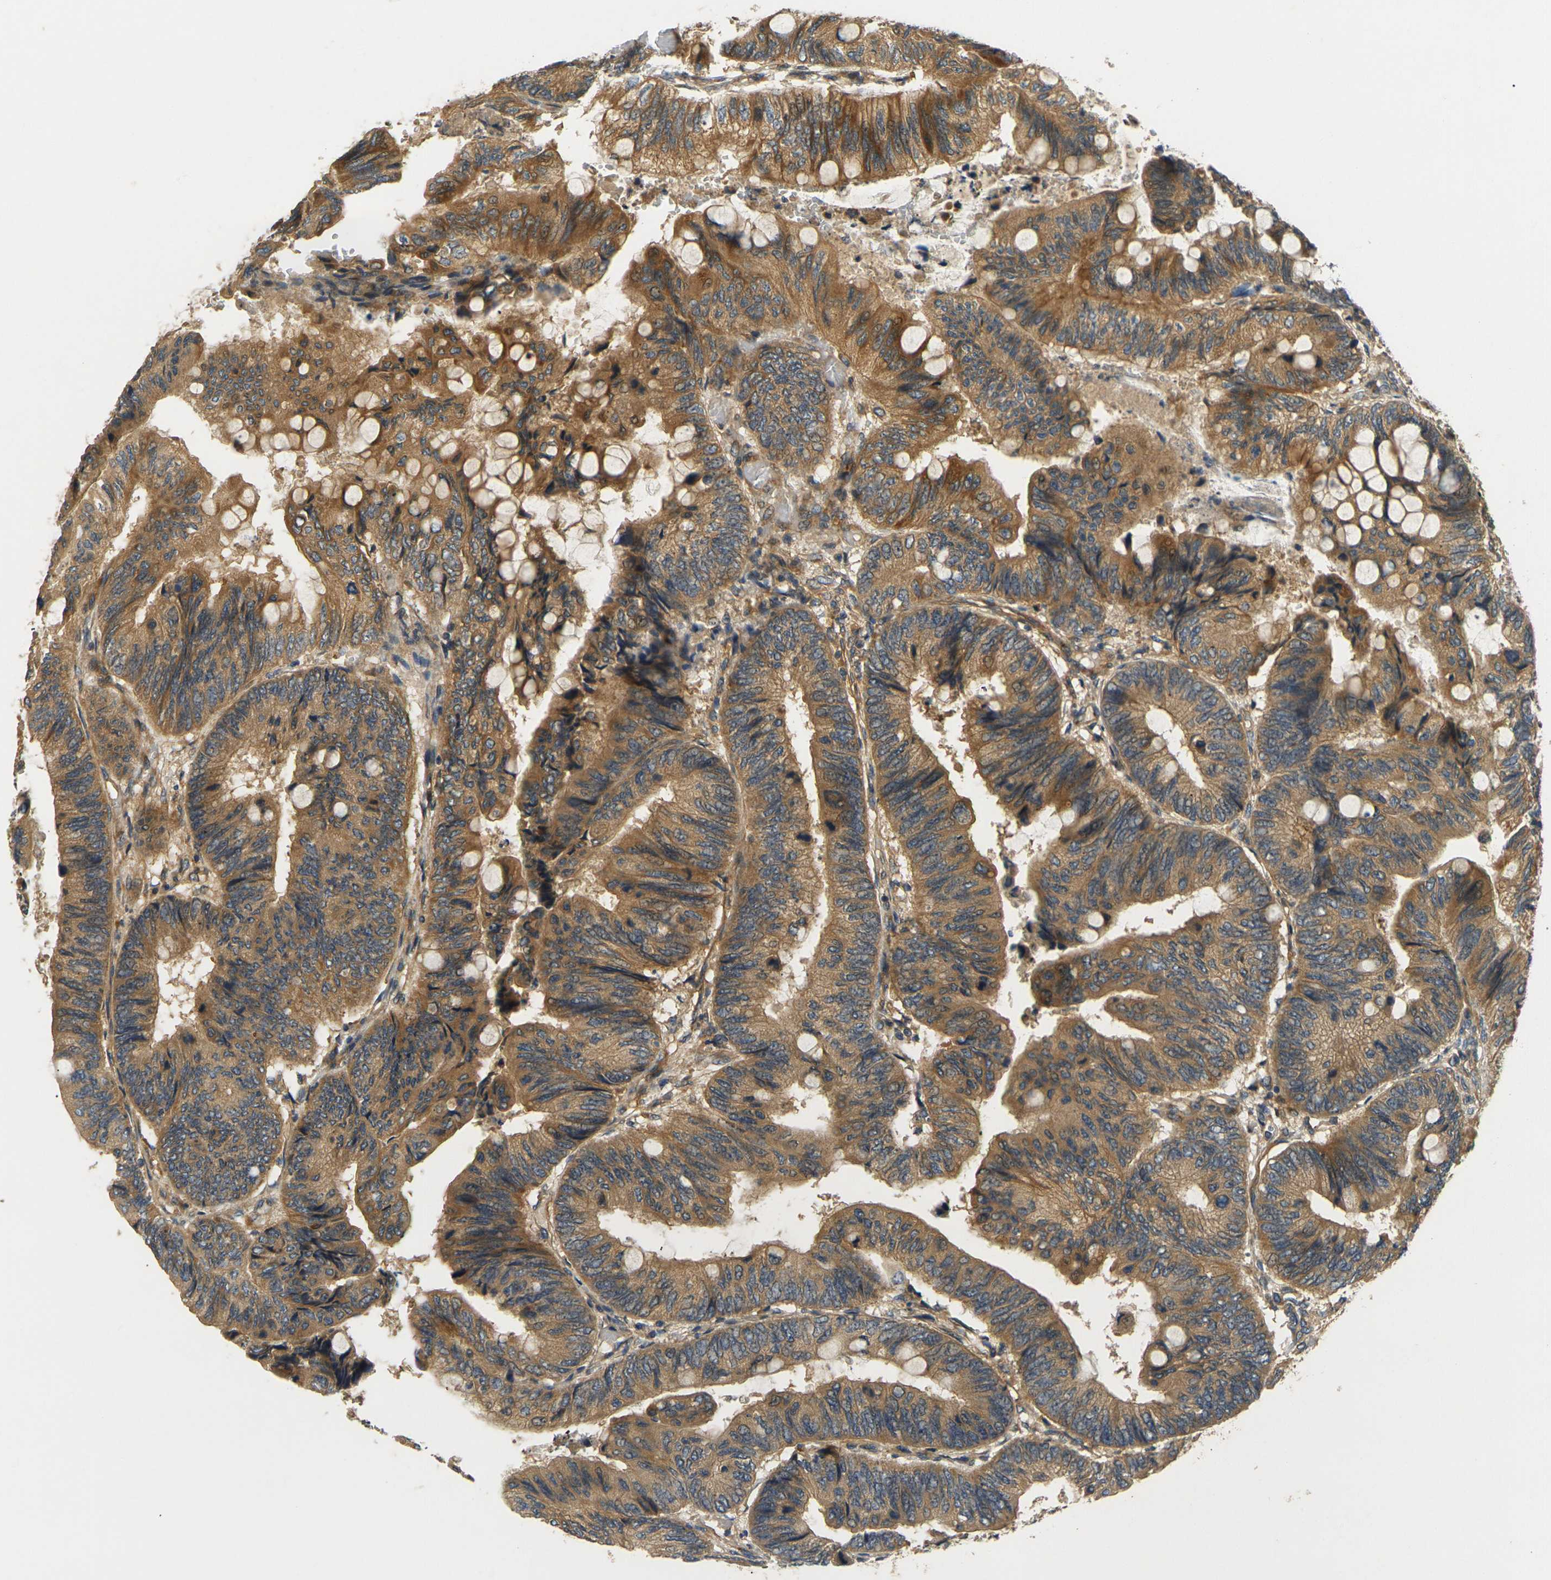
{"staining": {"intensity": "strong", "quantity": ">75%", "location": "cytoplasmic/membranous"}, "tissue": "colorectal cancer", "cell_type": "Tumor cells", "image_type": "cancer", "snomed": [{"axis": "morphology", "description": "Normal tissue, NOS"}, {"axis": "morphology", "description": "Adenocarcinoma, NOS"}, {"axis": "topography", "description": "Rectum"}, {"axis": "topography", "description": "Peripheral nerve tissue"}], "caption": "Immunohistochemistry (IHC) photomicrograph of colorectal adenocarcinoma stained for a protein (brown), which shows high levels of strong cytoplasmic/membranous staining in about >75% of tumor cells.", "gene": "LRCH3", "patient": {"sex": "male", "age": 92}}